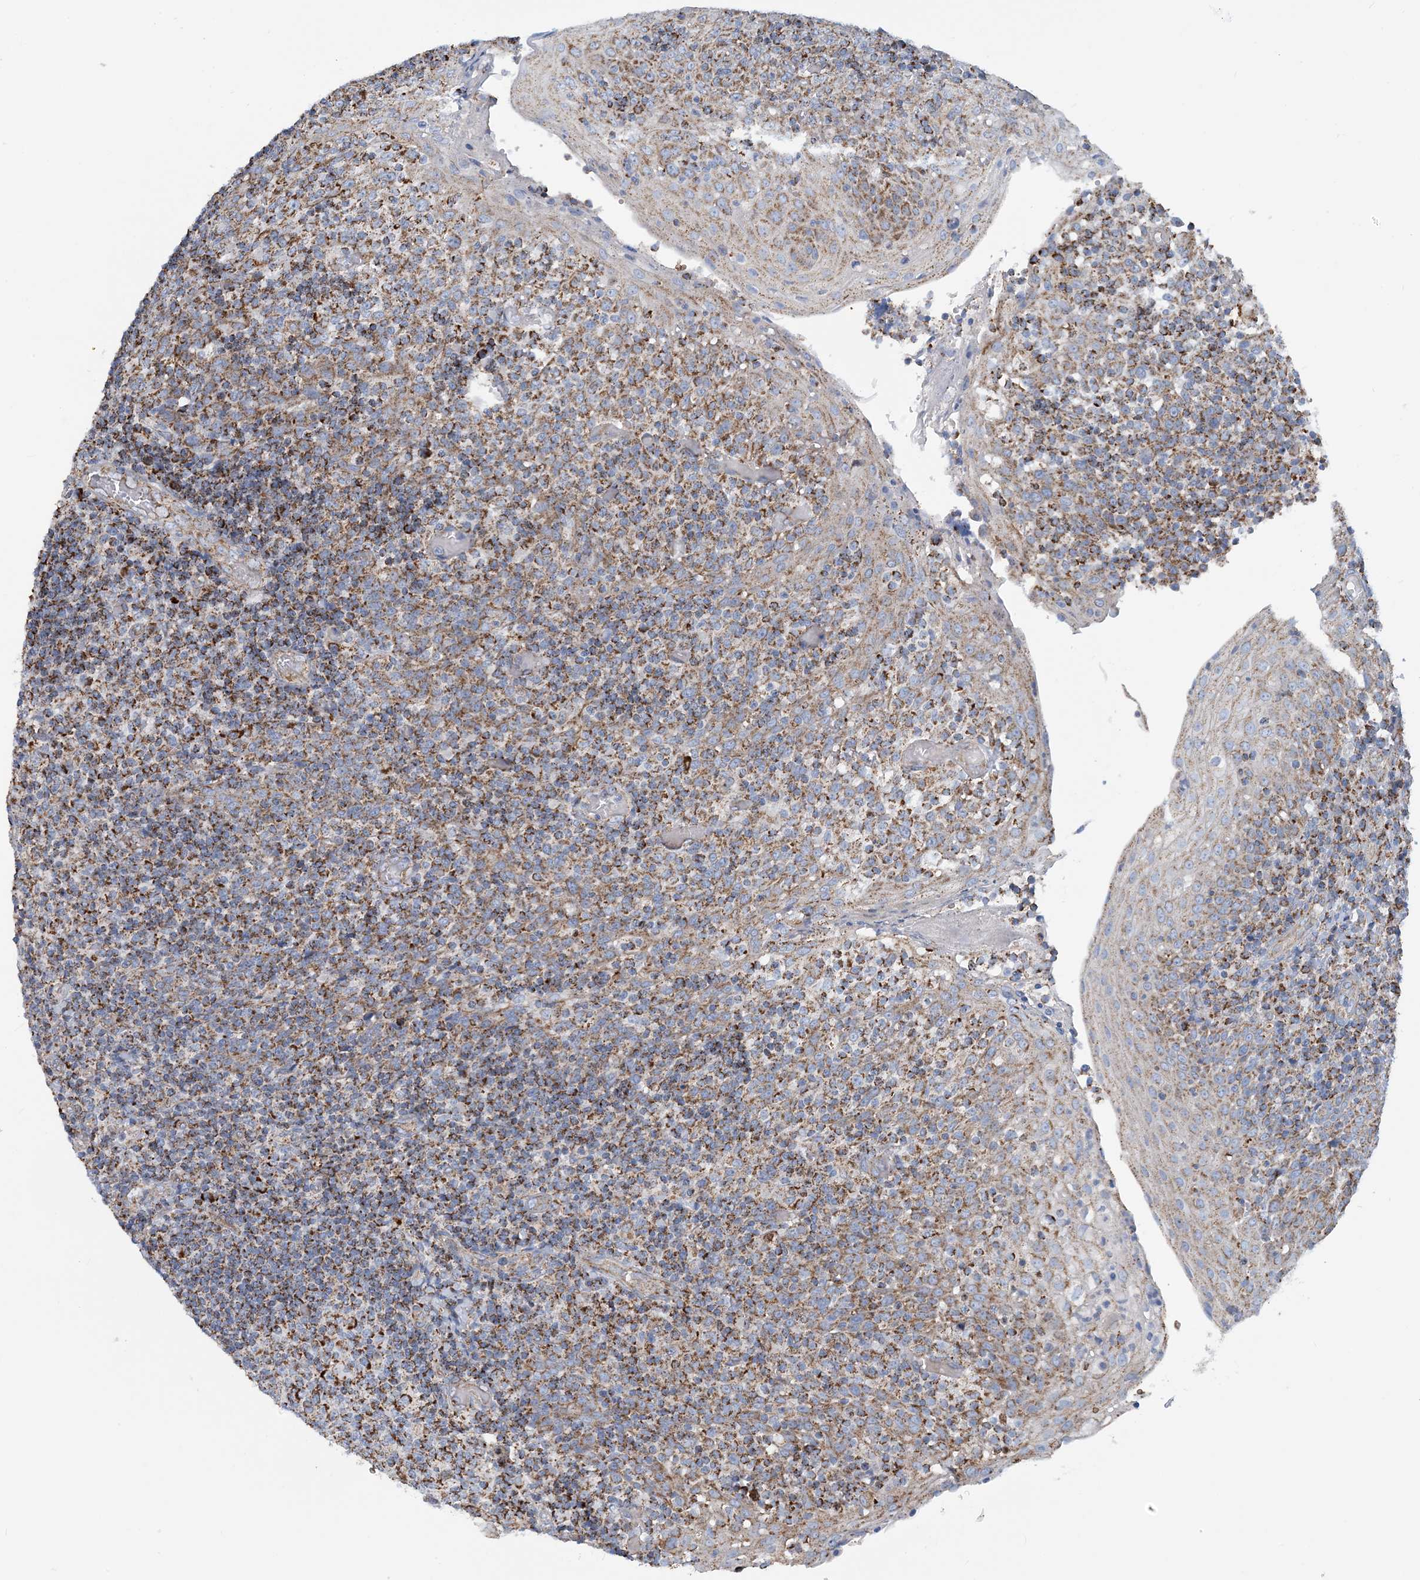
{"staining": {"intensity": "moderate", "quantity": ">75%", "location": "cytoplasmic/membranous"}, "tissue": "tonsil", "cell_type": "Germinal center cells", "image_type": "normal", "snomed": [{"axis": "morphology", "description": "Normal tissue, NOS"}, {"axis": "topography", "description": "Tonsil"}], "caption": "Brown immunohistochemical staining in normal tonsil reveals moderate cytoplasmic/membranous staining in approximately >75% of germinal center cells. (DAB = brown stain, brightfield microscopy at high magnification).", "gene": "PHOSPHO2", "patient": {"sex": "female", "age": 19}}